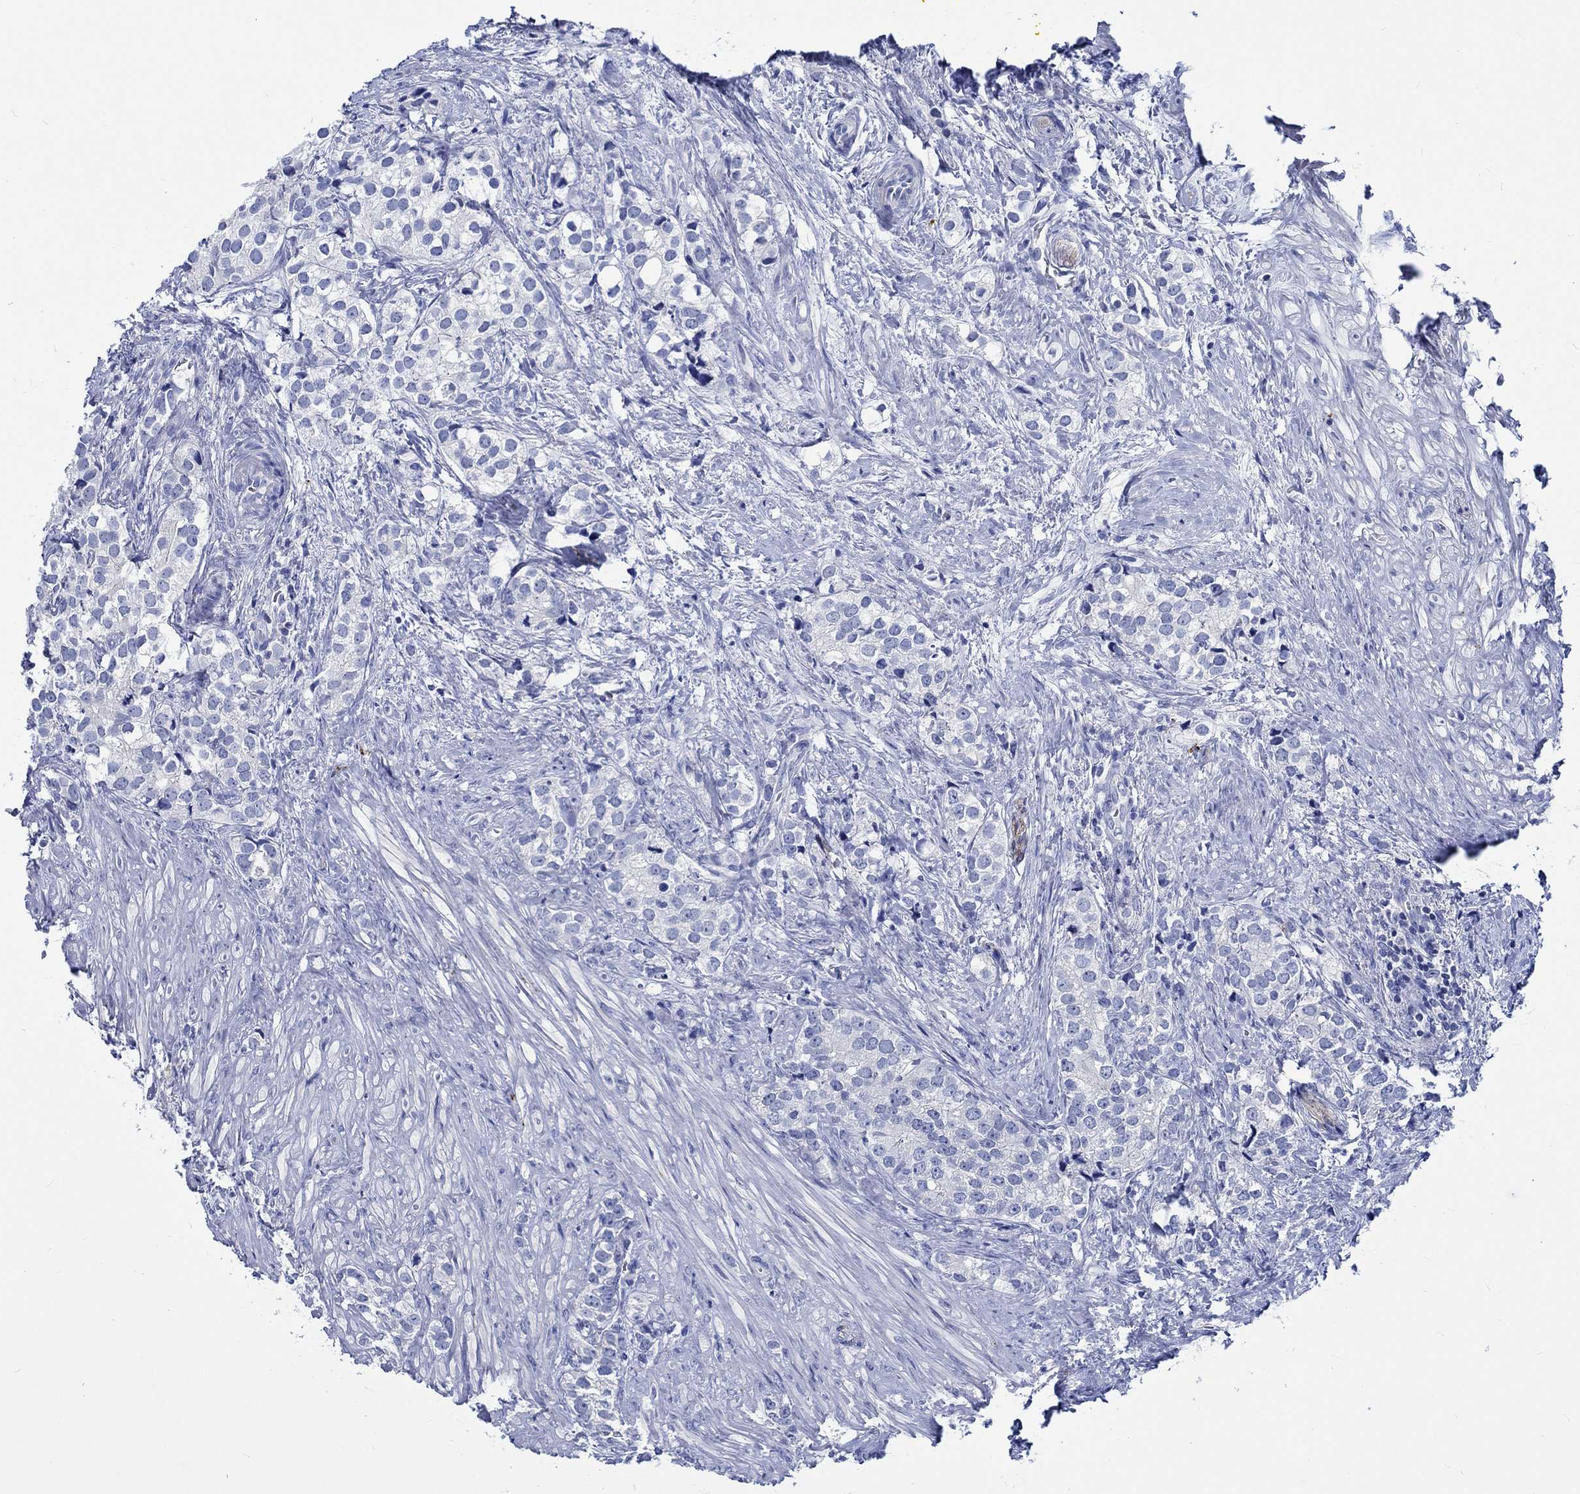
{"staining": {"intensity": "negative", "quantity": "none", "location": "none"}, "tissue": "prostate cancer", "cell_type": "Tumor cells", "image_type": "cancer", "snomed": [{"axis": "morphology", "description": "Adenocarcinoma, NOS"}, {"axis": "topography", "description": "Prostate and seminal vesicle, NOS"}], "caption": "Immunohistochemical staining of prostate cancer exhibits no significant expression in tumor cells.", "gene": "PTPRN2", "patient": {"sex": "male", "age": 63}}